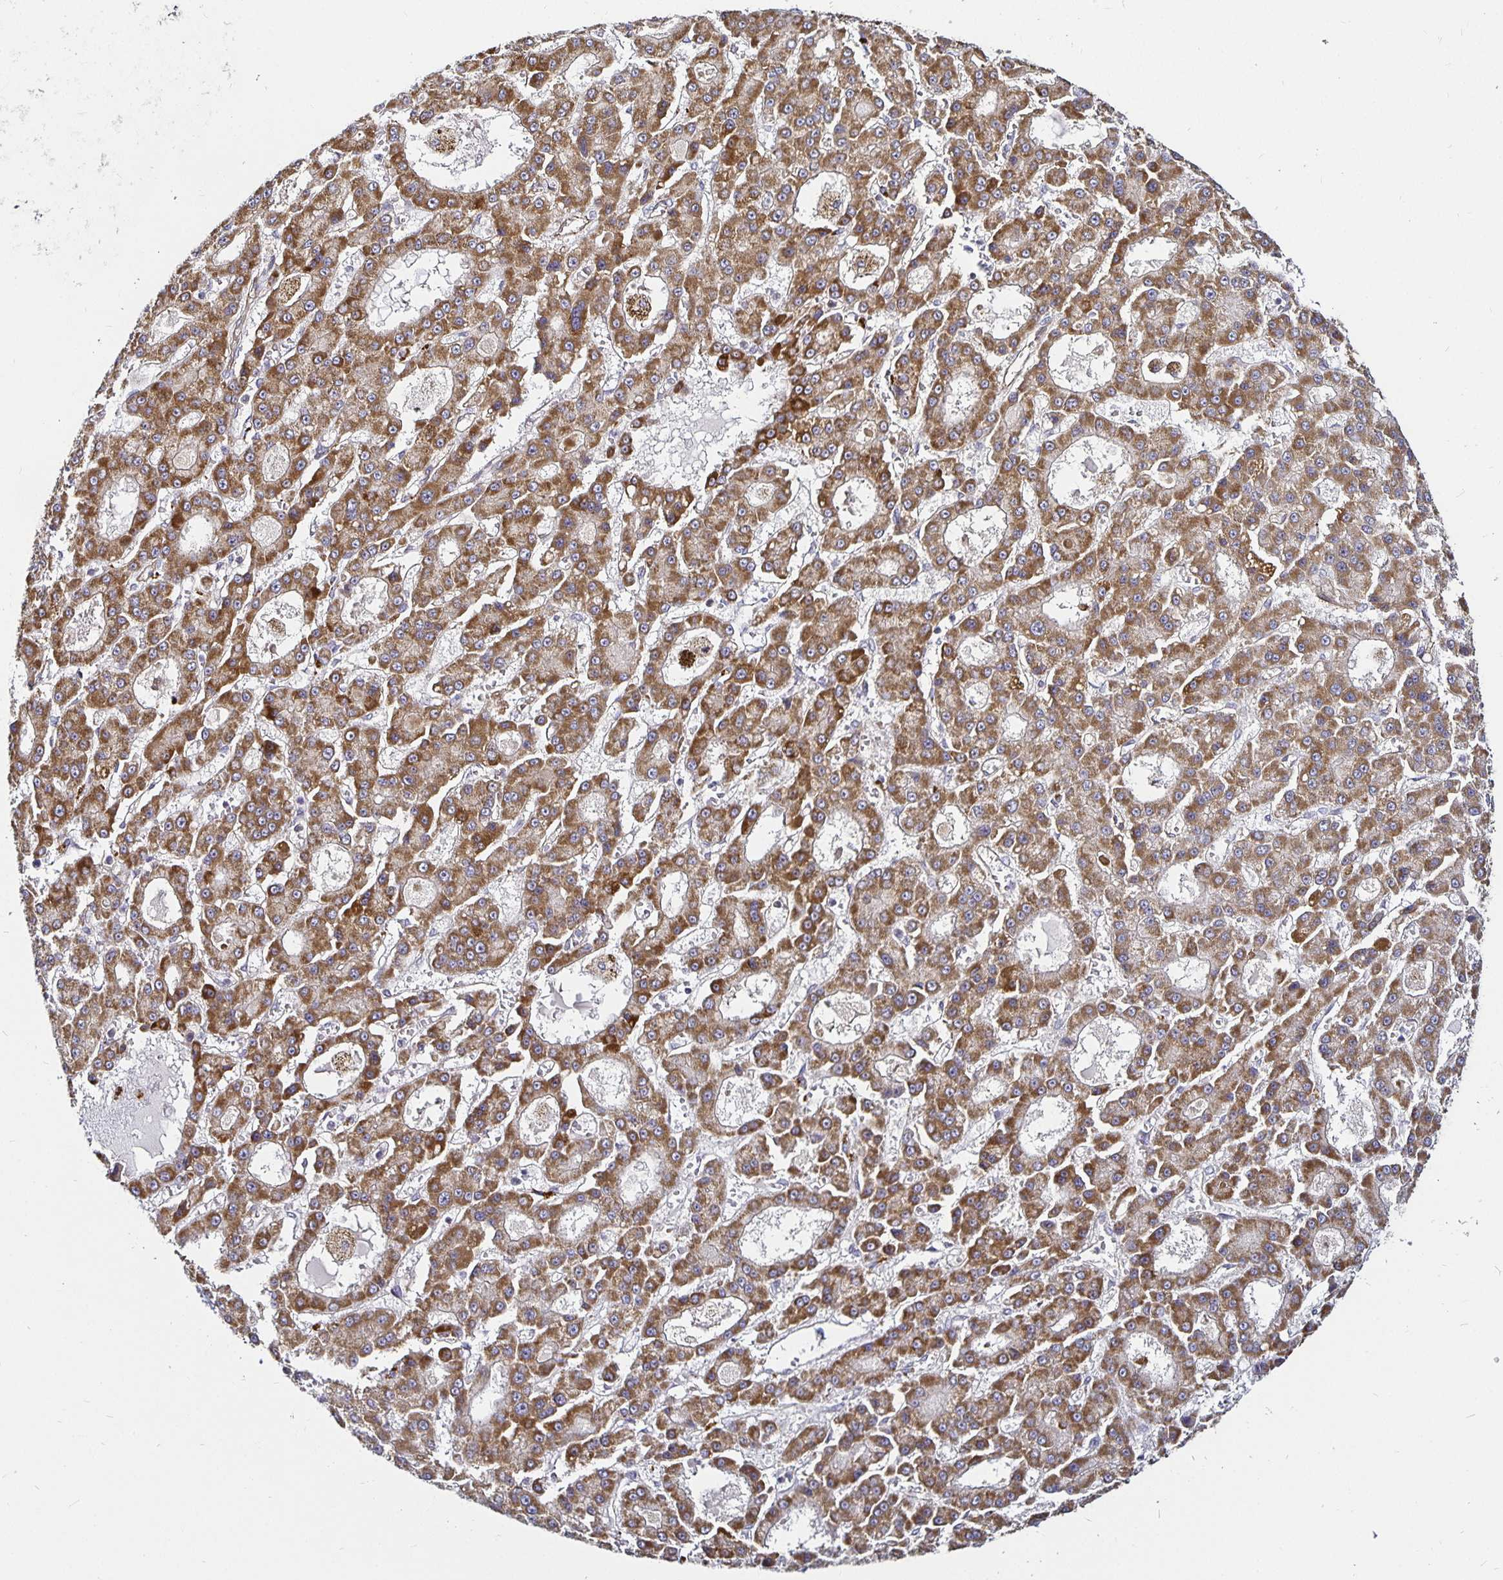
{"staining": {"intensity": "moderate", "quantity": ">75%", "location": "cytoplasmic/membranous"}, "tissue": "liver cancer", "cell_type": "Tumor cells", "image_type": "cancer", "snomed": [{"axis": "morphology", "description": "Carcinoma, Hepatocellular, NOS"}, {"axis": "topography", "description": "Liver"}], "caption": "Moderate cytoplasmic/membranous protein expression is appreciated in approximately >75% of tumor cells in liver cancer.", "gene": "CYP27A1", "patient": {"sex": "male", "age": 70}}